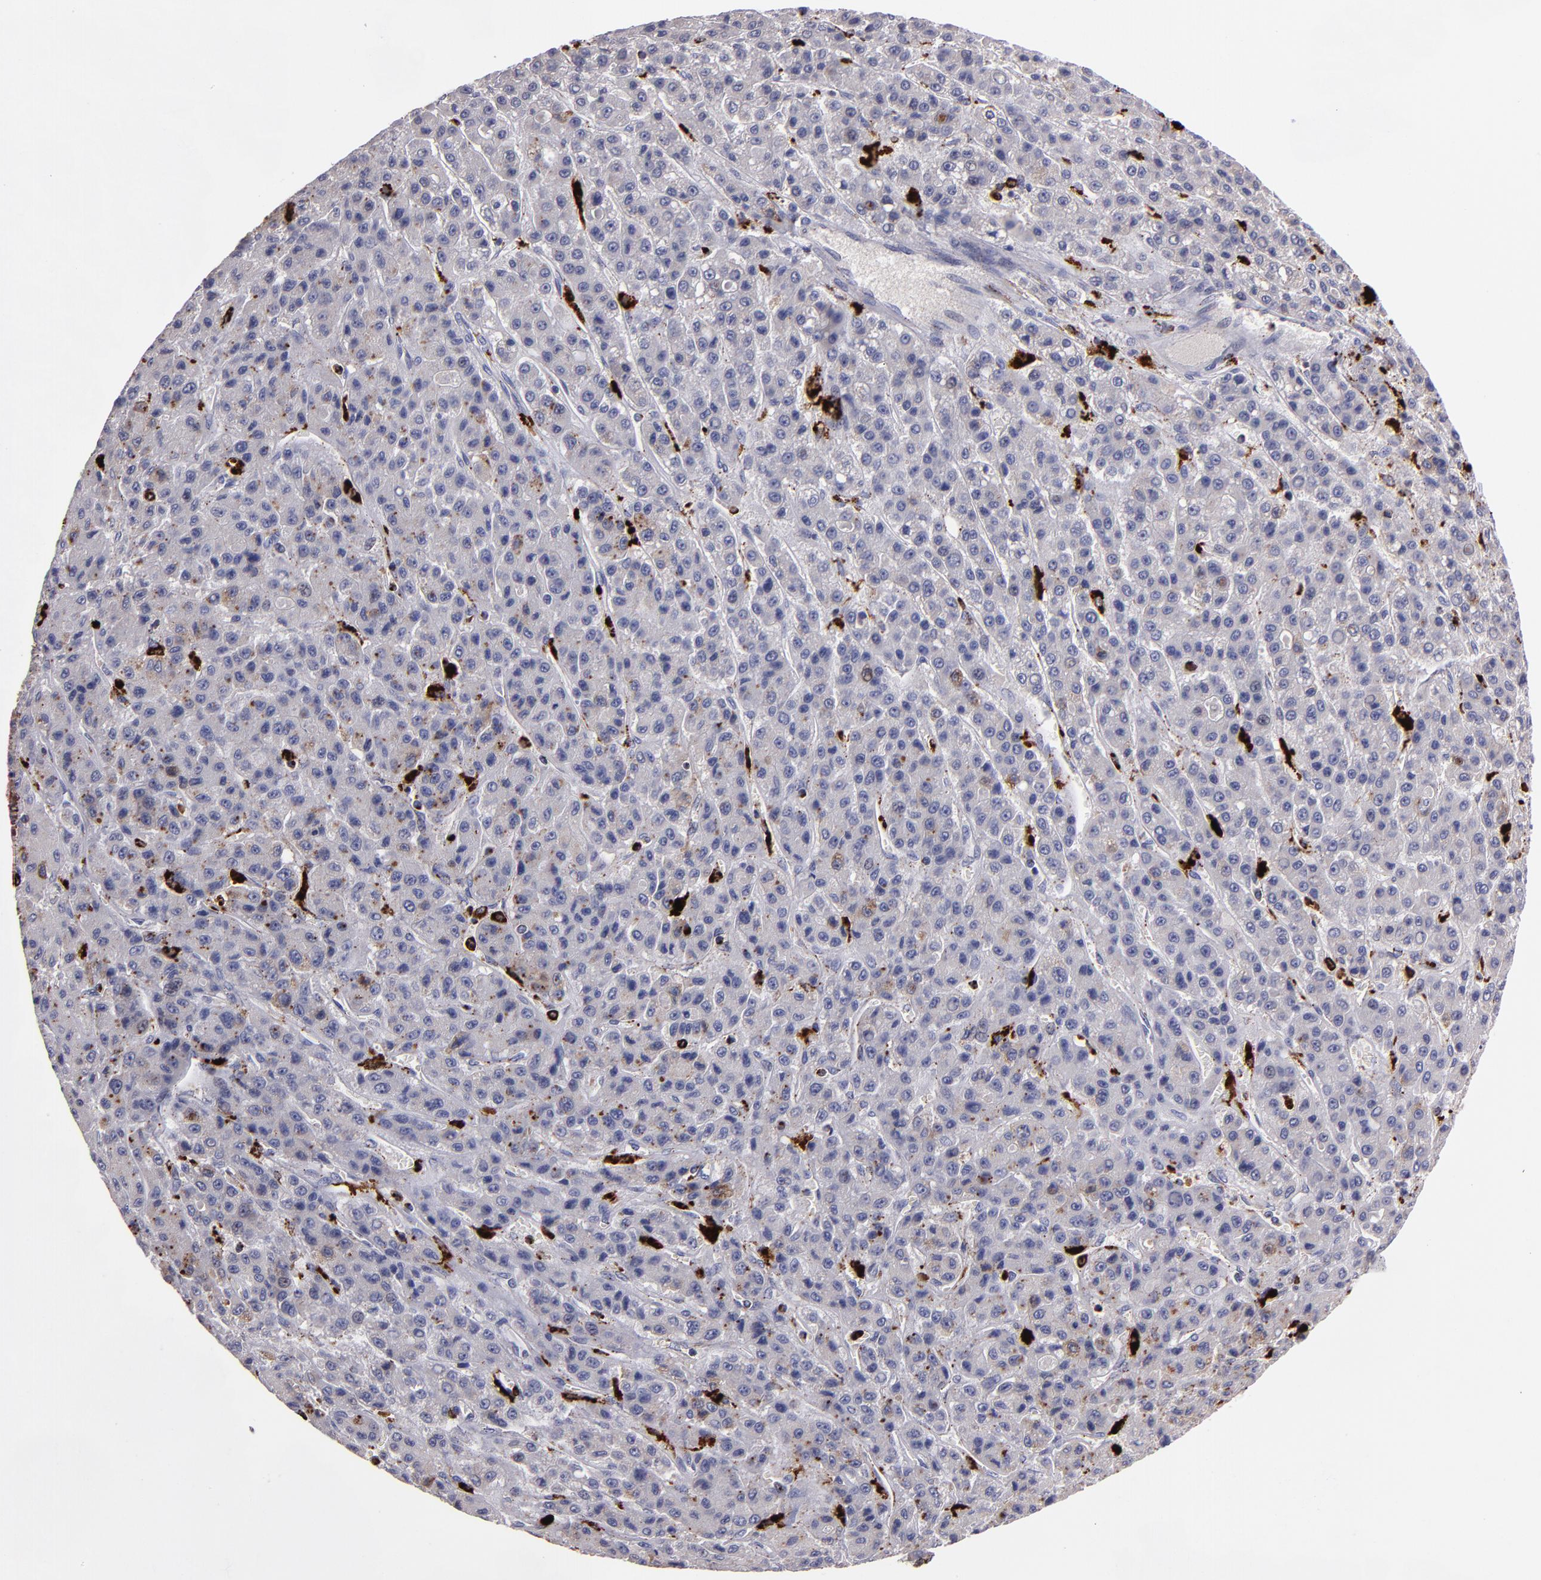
{"staining": {"intensity": "weak", "quantity": "<25%", "location": "cytoplasmic/membranous"}, "tissue": "liver cancer", "cell_type": "Tumor cells", "image_type": "cancer", "snomed": [{"axis": "morphology", "description": "Carcinoma, Hepatocellular, NOS"}, {"axis": "topography", "description": "Liver"}], "caption": "Protein analysis of hepatocellular carcinoma (liver) displays no significant staining in tumor cells.", "gene": "CTSS", "patient": {"sex": "male", "age": 70}}